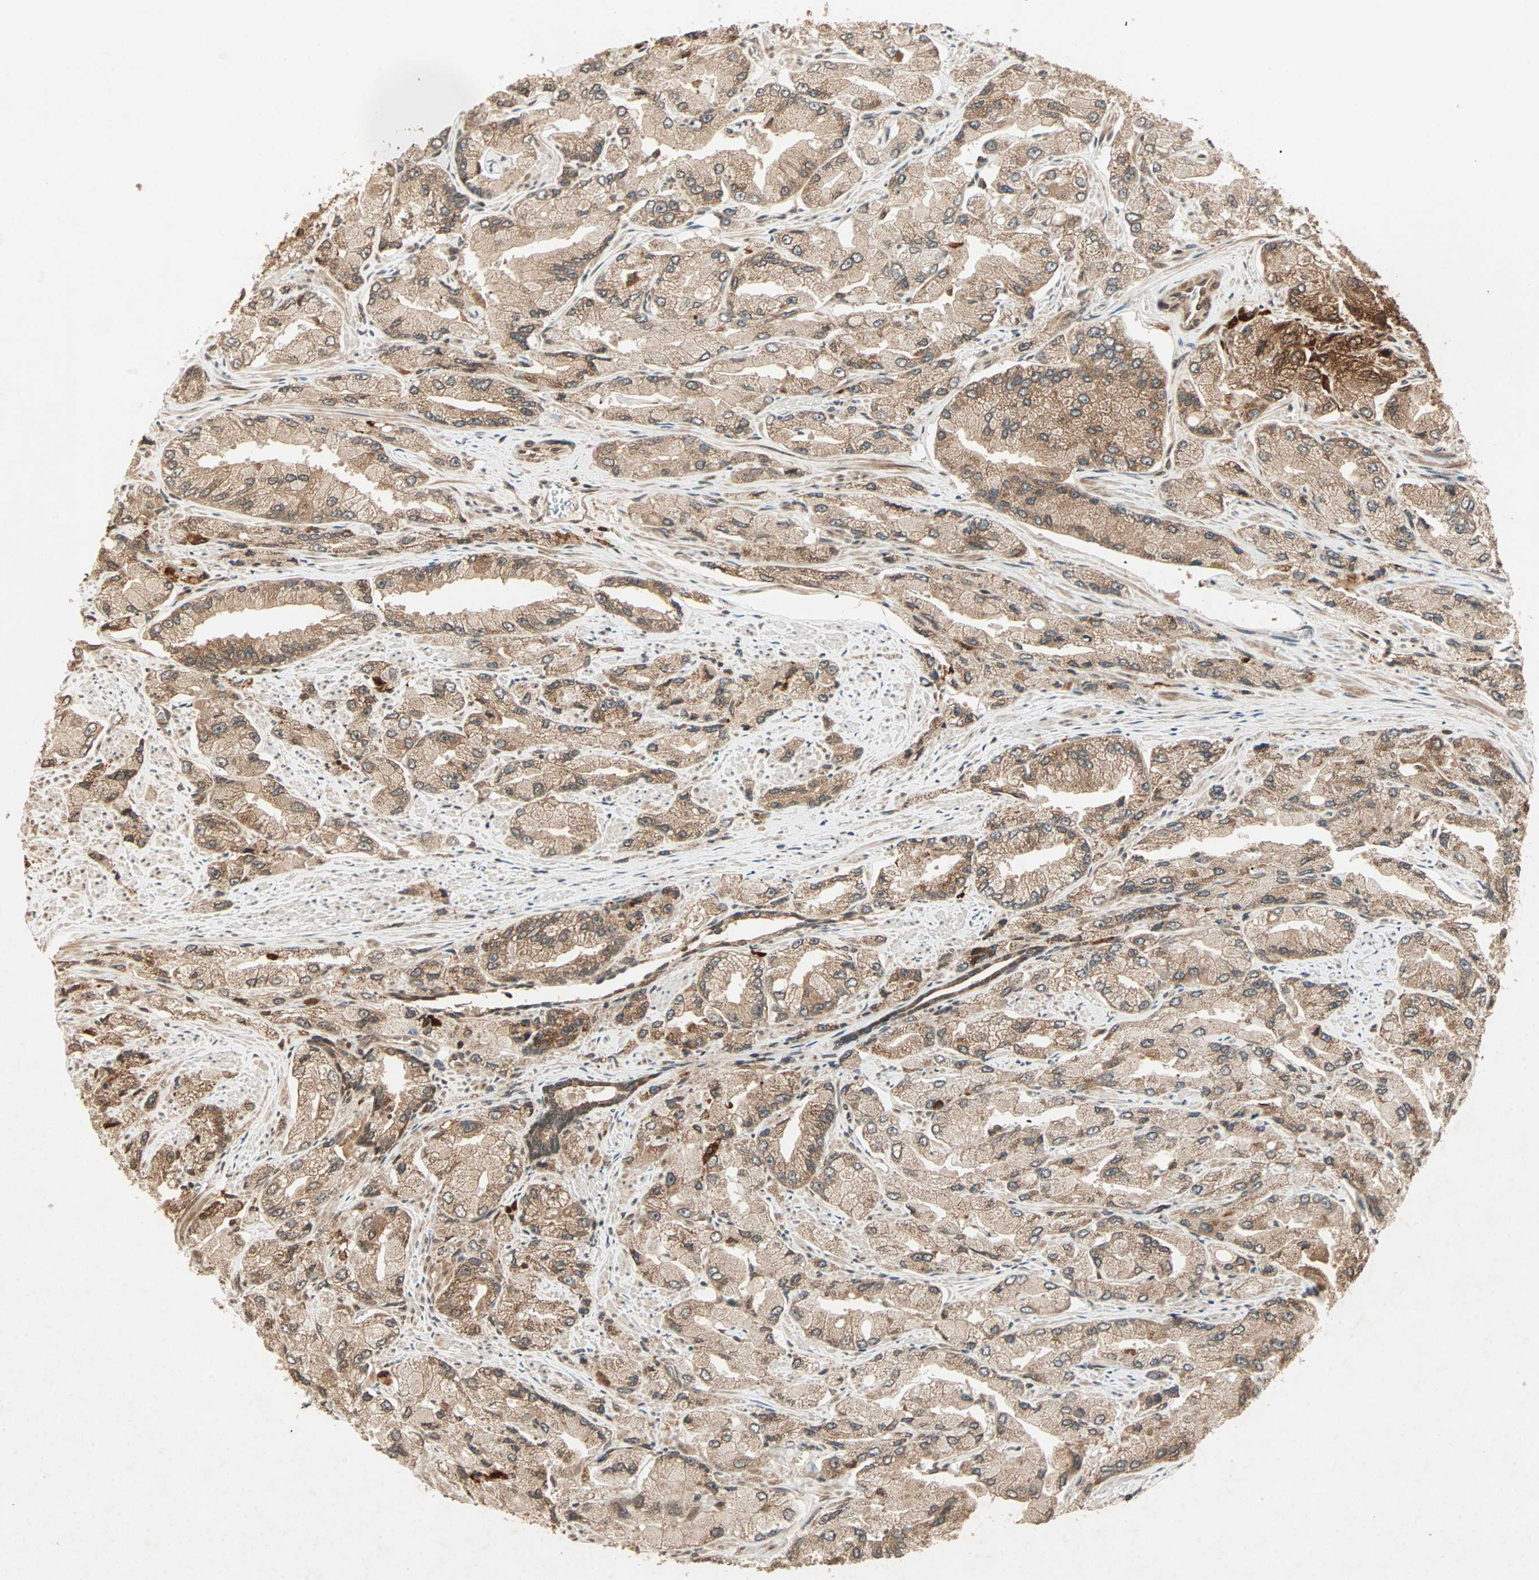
{"staining": {"intensity": "moderate", "quantity": ">75%", "location": "cytoplasmic/membranous"}, "tissue": "prostate cancer", "cell_type": "Tumor cells", "image_type": "cancer", "snomed": [{"axis": "morphology", "description": "Adenocarcinoma, High grade"}, {"axis": "topography", "description": "Prostate"}], "caption": "IHC of human prostate cancer (high-grade adenocarcinoma) reveals medium levels of moderate cytoplasmic/membranous expression in about >75% of tumor cells.", "gene": "RFFL", "patient": {"sex": "male", "age": 58}}